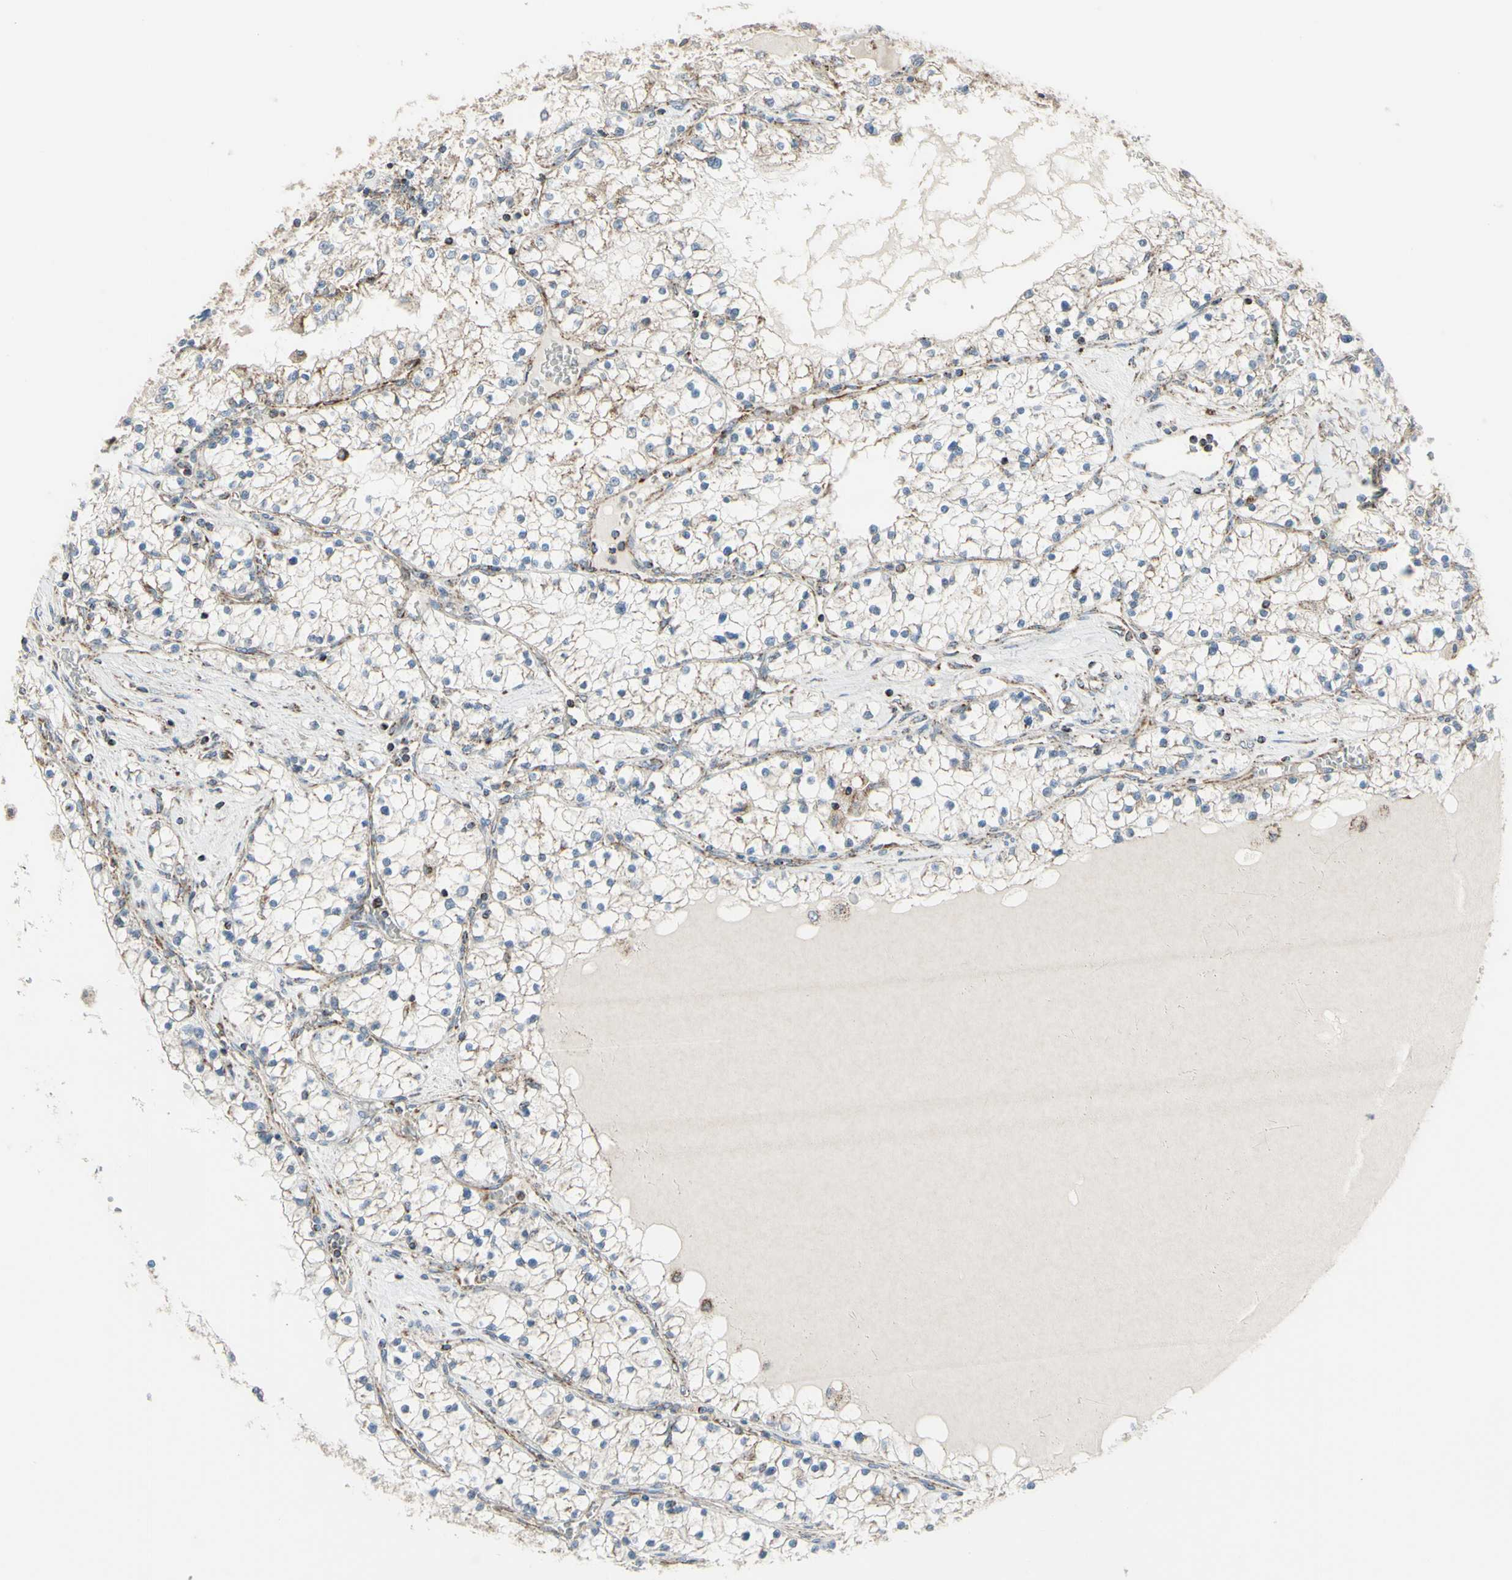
{"staining": {"intensity": "weak", "quantity": "<25%", "location": "cytoplasmic/membranous"}, "tissue": "renal cancer", "cell_type": "Tumor cells", "image_type": "cancer", "snomed": [{"axis": "morphology", "description": "Adenocarcinoma, NOS"}, {"axis": "topography", "description": "Kidney"}], "caption": "Immunohistochemistry (IHC) histopathology image of renal adenocarcinoma stained for a protein (brown), which displays no expression in tumor cells.", "gene": "FAM171B", "patient": {"sex": "male", "age": 68}}